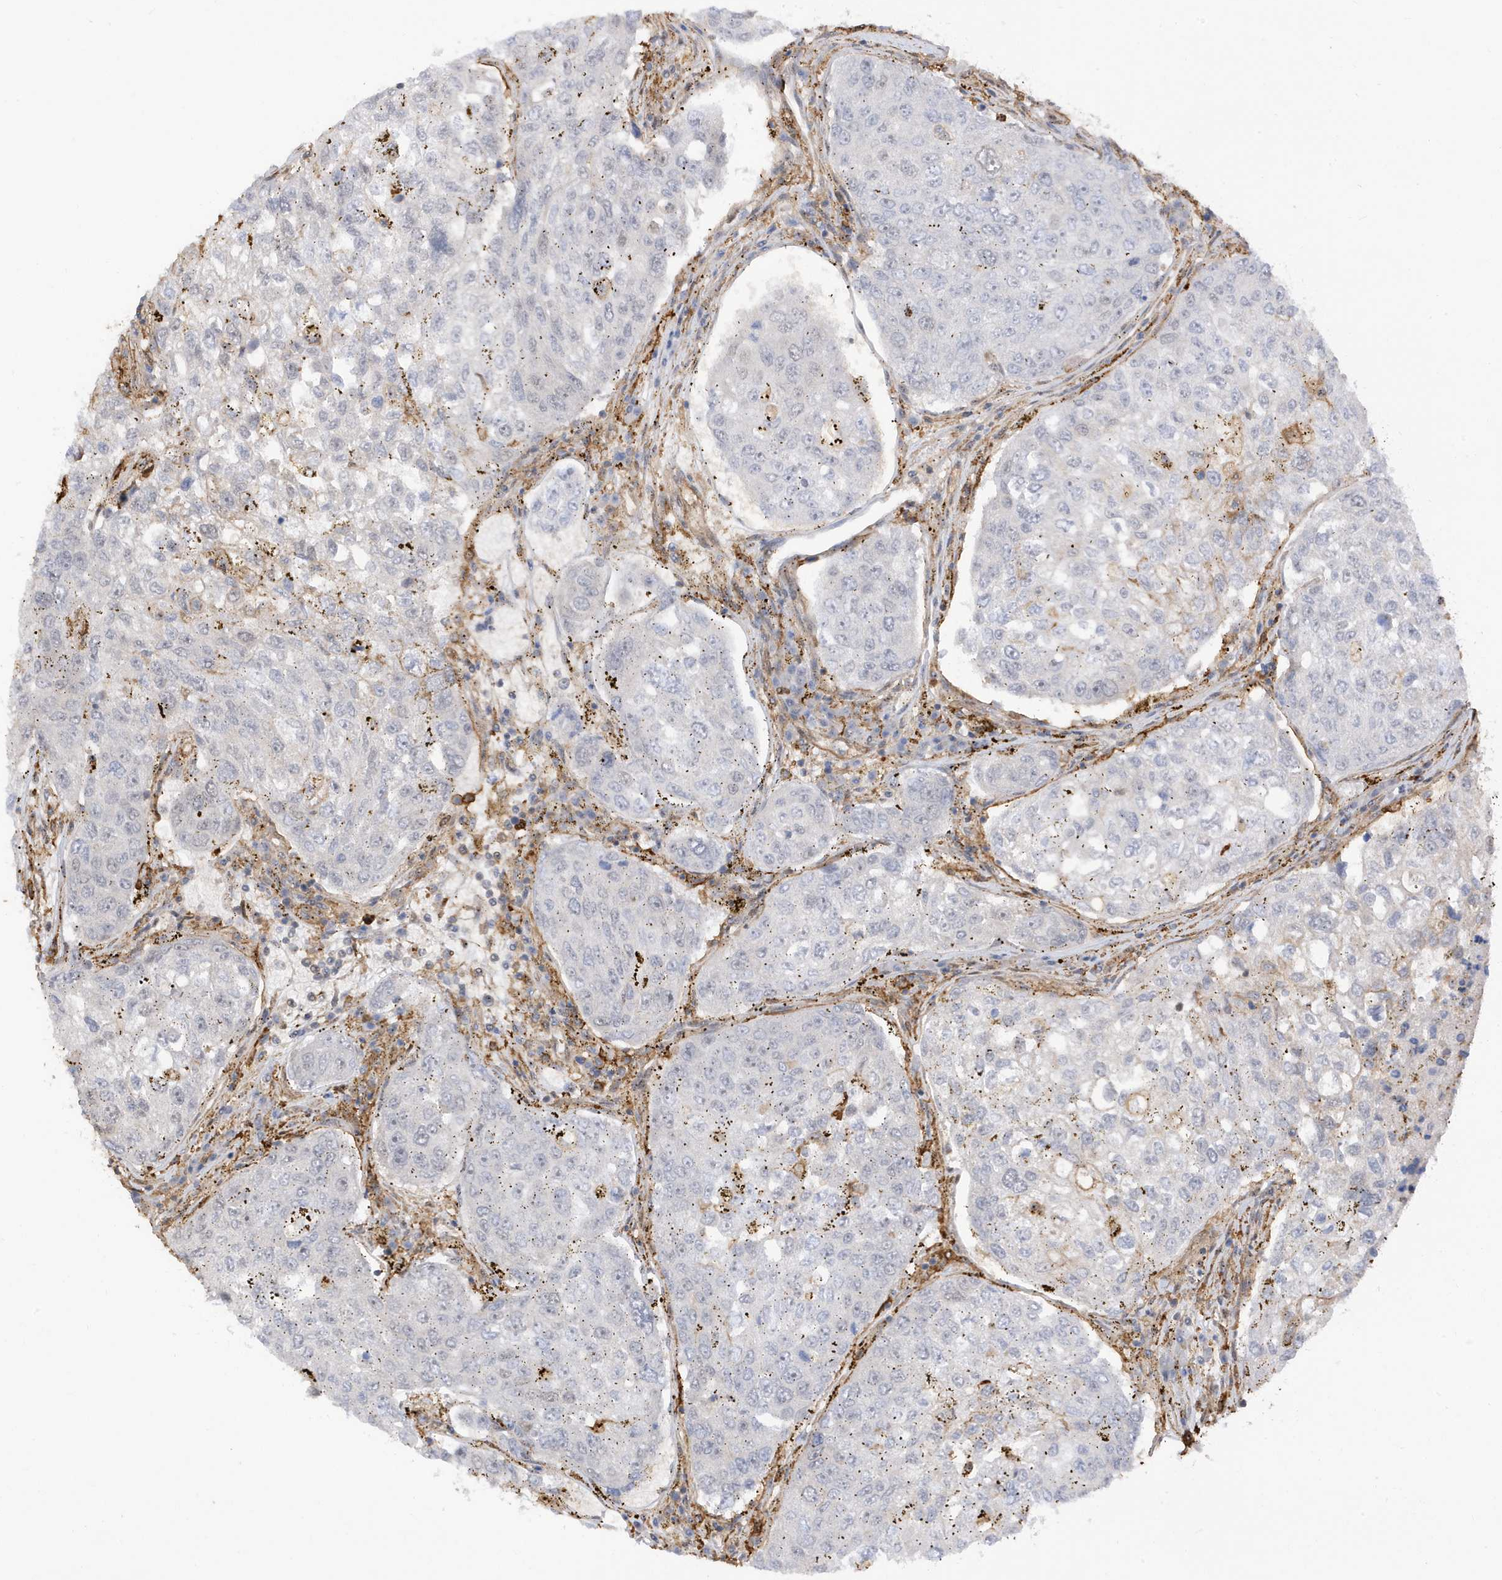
{"staining": {"intensity": "negative", "quantity": "none", "location": "none"}, "tissue": "urothelial cancer", "cell_type": "Tumor cells", "image_type": "cancer", "snomed": [{"axis": "morphology", "description": "Urothelial carcinoma, High grade"}, {"axis": "topography", "description": "Lymph node"}, {"axis": "topography", "description": "Urinary bladder"}], "caption": "The histopathology image shows no staining of tumor cells in urothelial cancer.", "gene": "PHACTR2", "patient": {"sex": "male", "age": 51}}